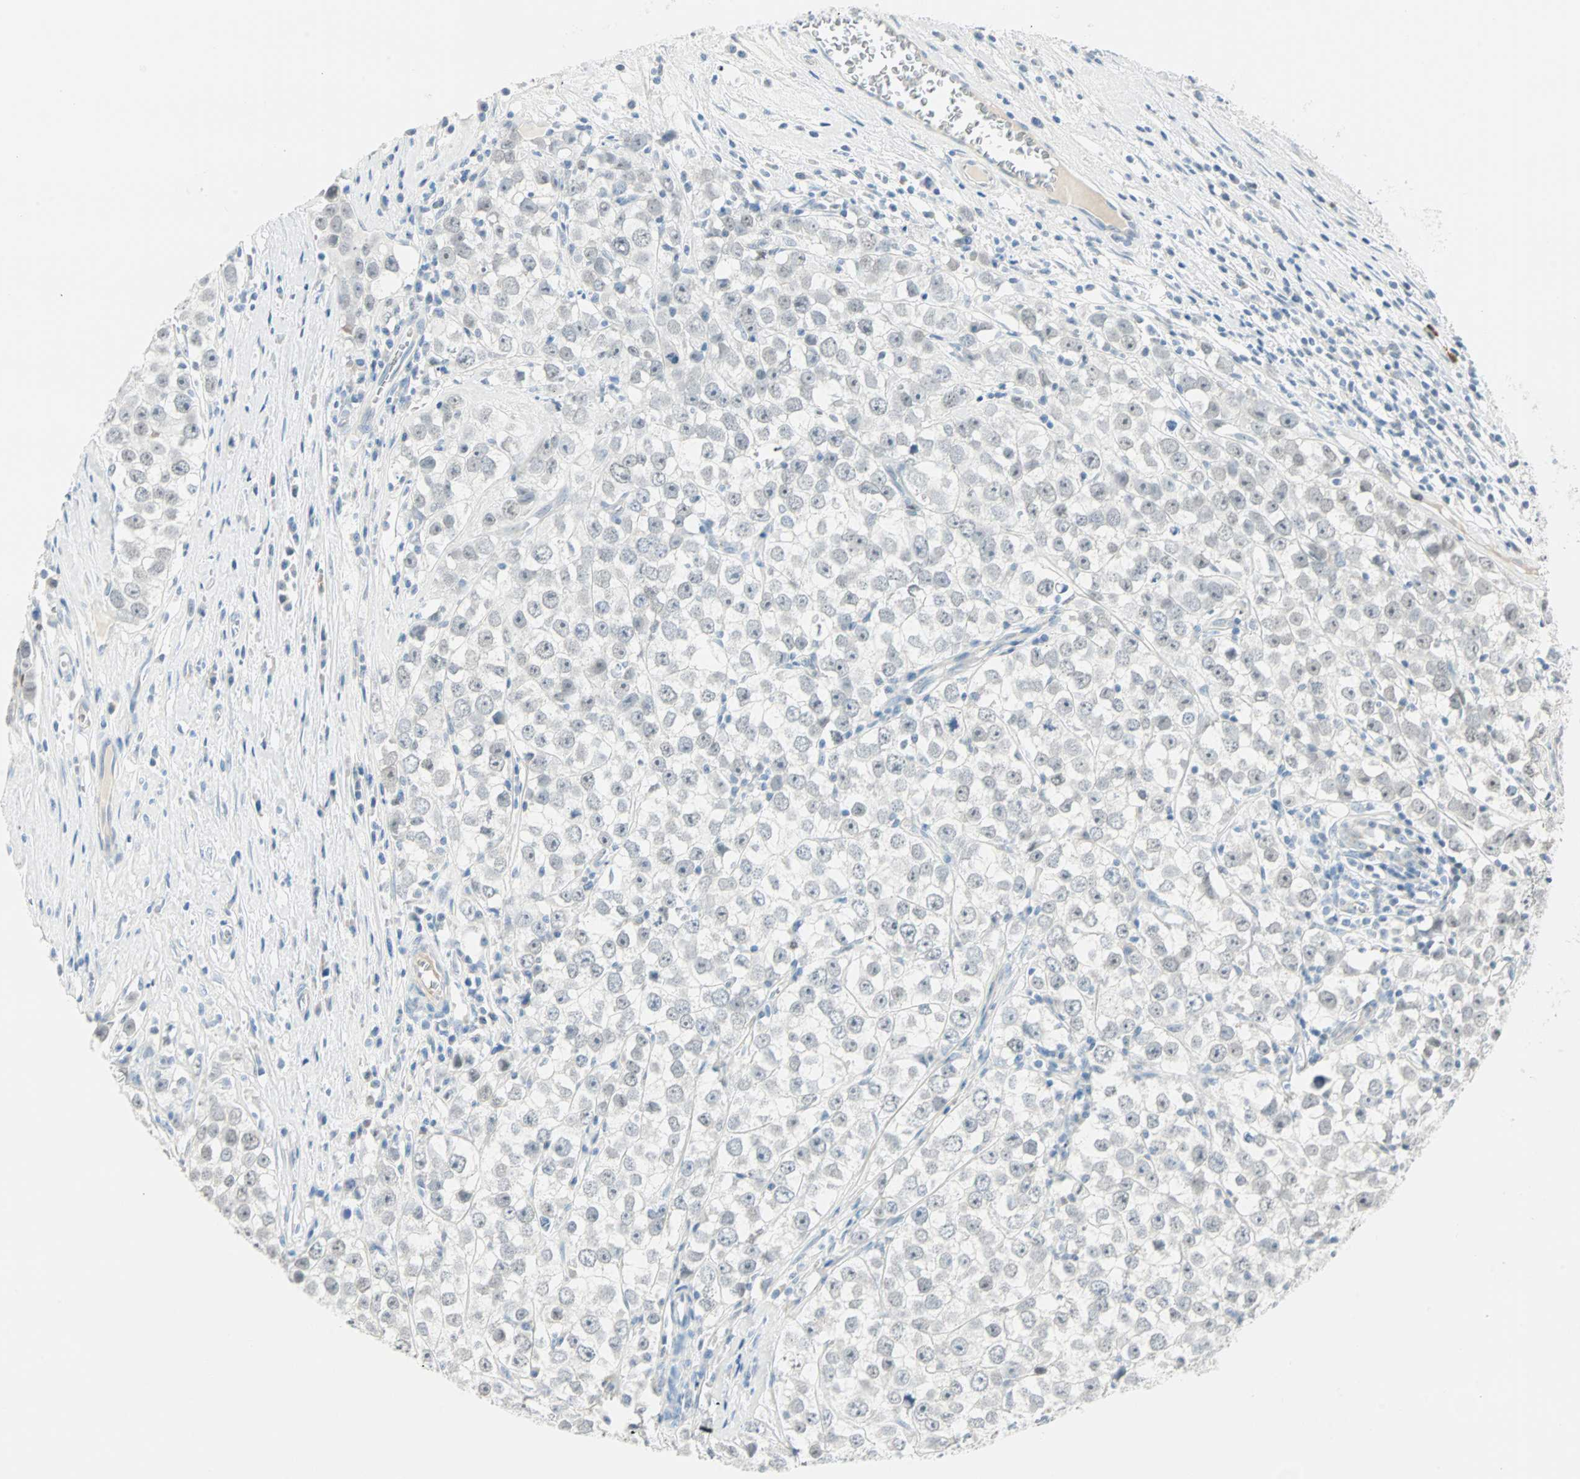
{"staining": {"intensity": "negative", "quantity": "none", "location": "none"}, "tissue": "testis cancer", "cell_type": "Tumor cells", "image_type": "cancer", "snomed": [{"axis": "morphology", "description": "Seminoma, NOS"}, {"axis": "morphology", "description": "Carcinoma, Embryonal, NOS"}, {"axis": "topography", "description": "Testis"}], "caption": "Tumor cells show no significant protein staining in testis cancer. (IHC, brightfield microscopy, high magnification).", "gene": "MLLT10", "patient": {"sex": "male", "age": 52}}